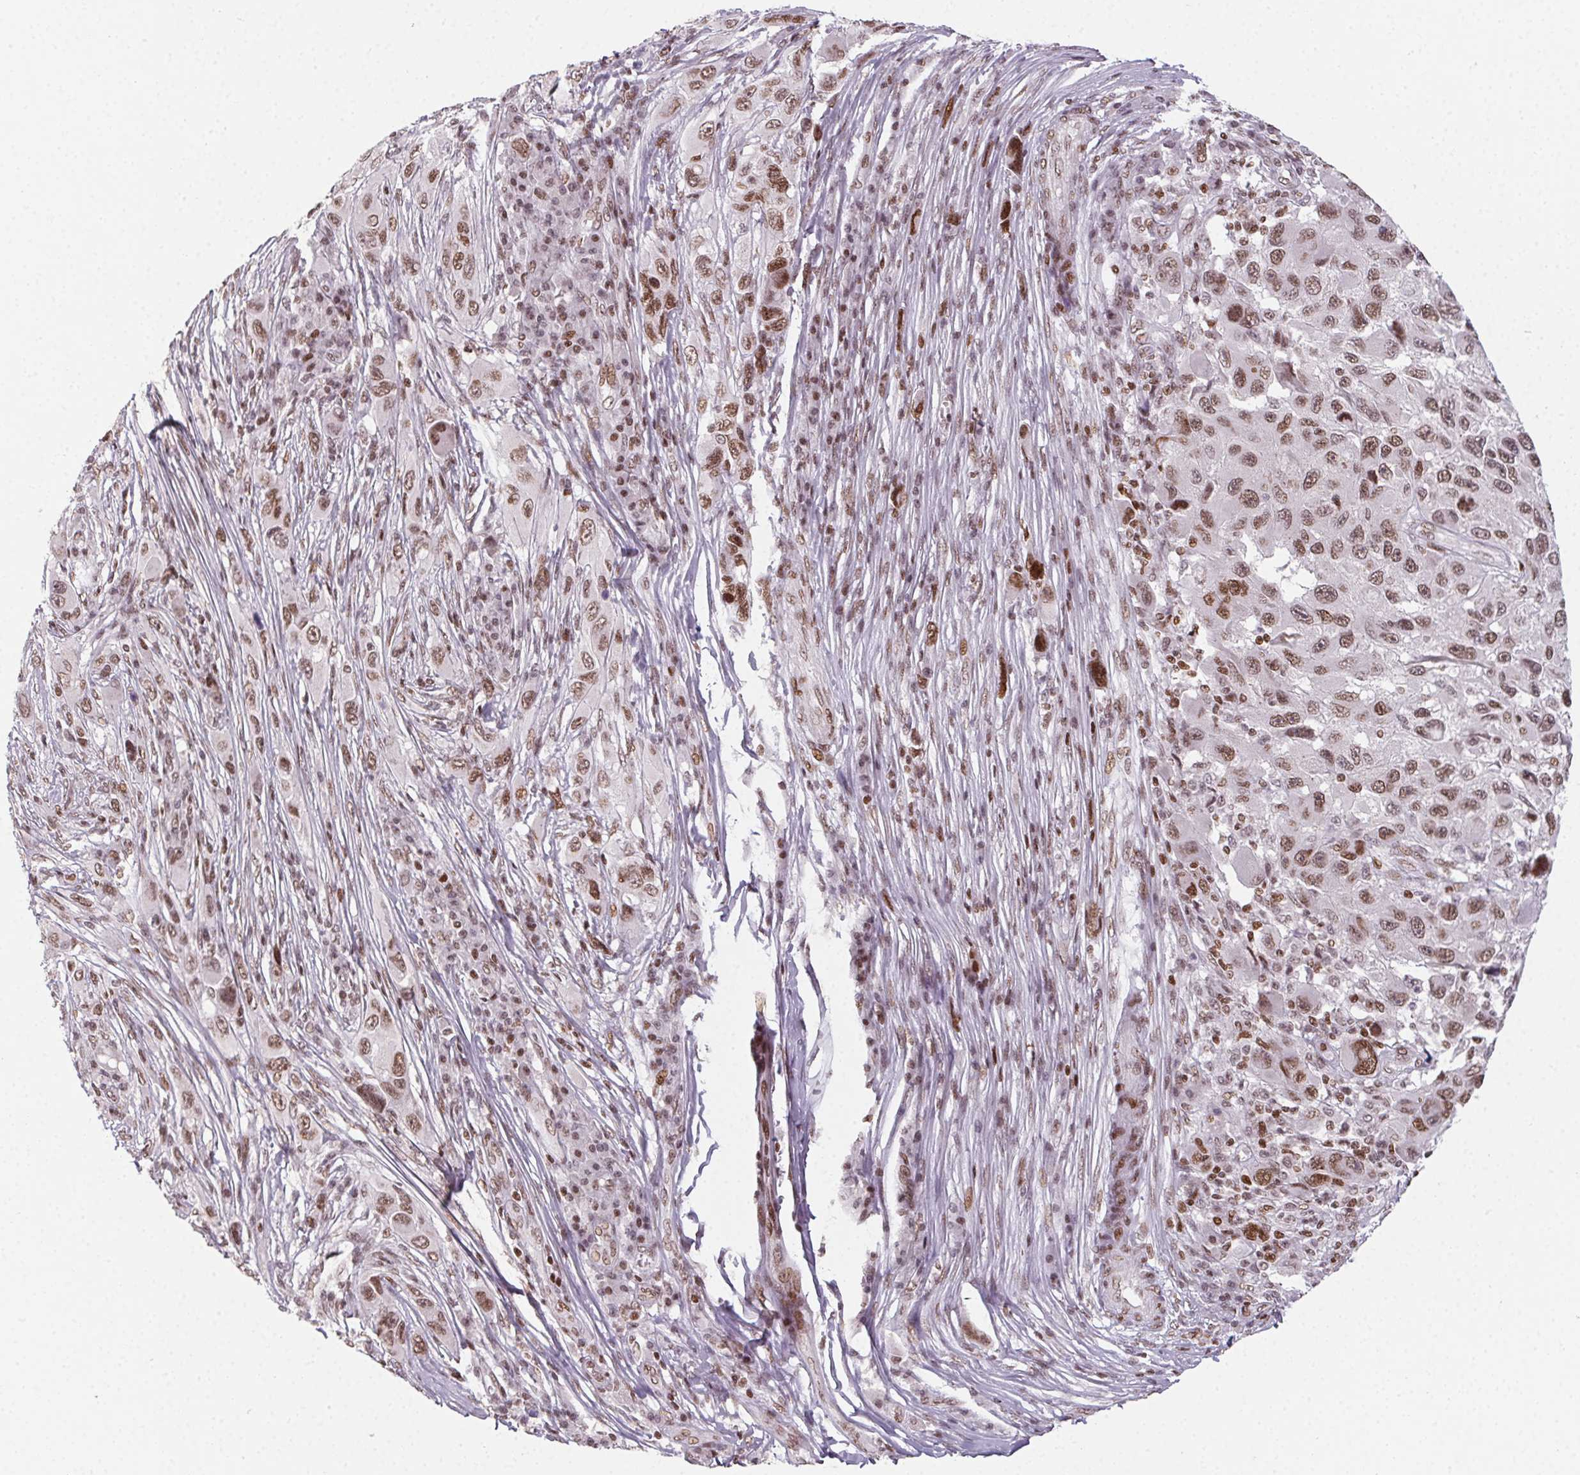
{"staining": {"intensity": "moderate", "quantity": ">75%", "location": "nuclear"}, "tissue": "melanoma", "cell_type": "Tumor cells", "image_type": "cancer", "snomed": [{"axis": "morphology", "description": "Malignant melanoma, NOS"}, {"axis": "topography", "description": "Skin"}], "caption": "The immunohistochemical stain highlights moderate nuclear expression in tumor cells of malignant melanoma tissue.", "gene": "KMT2A", "patient": {"sex": "male", "age": 53}}